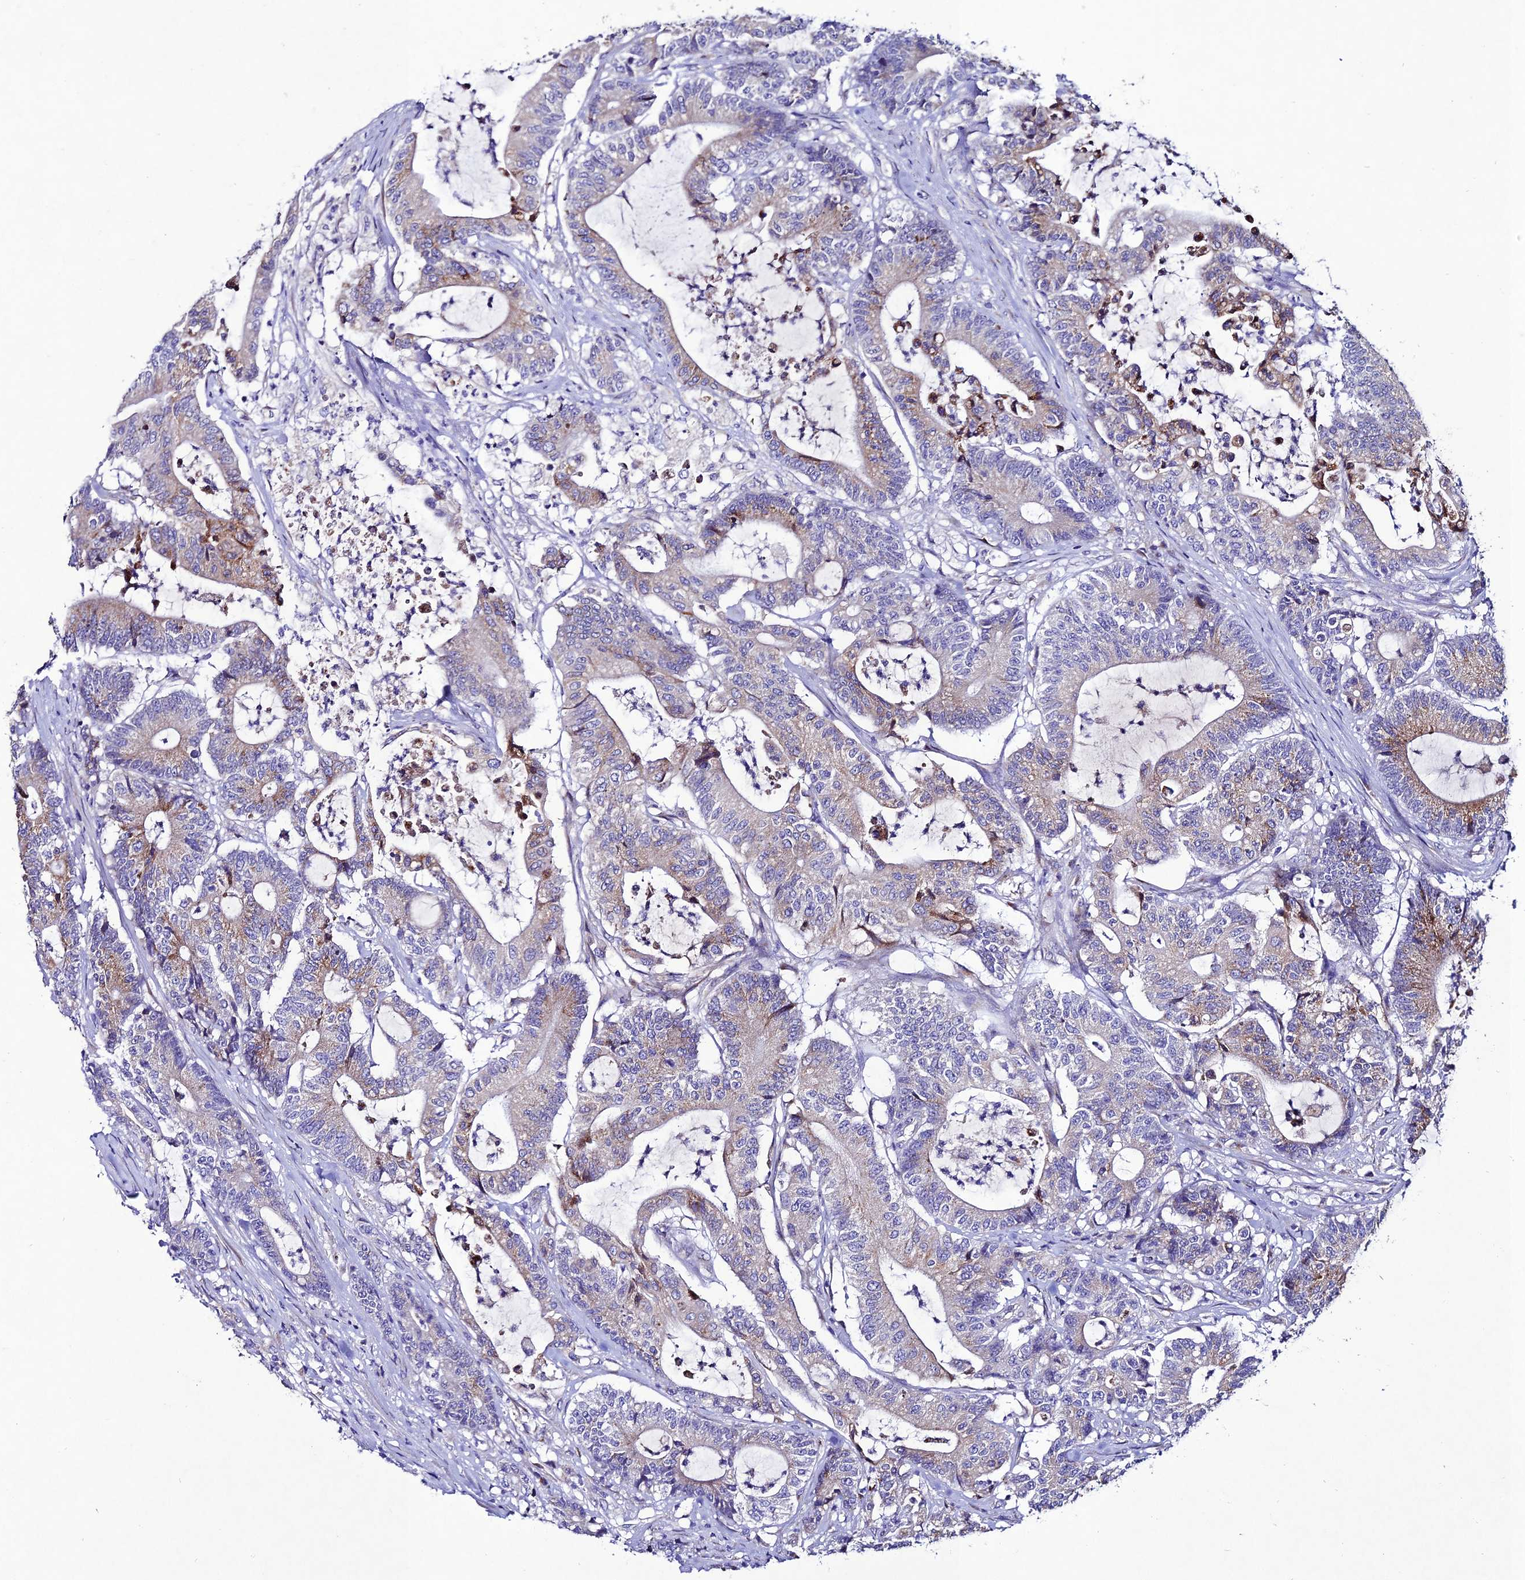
{"staining": {"intensity": "moderate", "quantity": "<25%", "location": "cytoplasmic/membranous"}, "tissue": "colorectal cancer", "cell_type": "Tumor cells", "image_type": "cancer", "snomed": [{"axis": "morphology", "description": "Adenocarcinoma, NOS"}, {"axis": "topography", "description": "Colon"}], "caption": "IHC image of human adenocarcinoma (colorectal) stained for a protein (brown), which demonstrates low levels of moderate cytoplasmic/membranous positivity in about <25% of tumor cells.", "gene": "OR51Q1", "patient": {"sex": "female", "age": 84}}